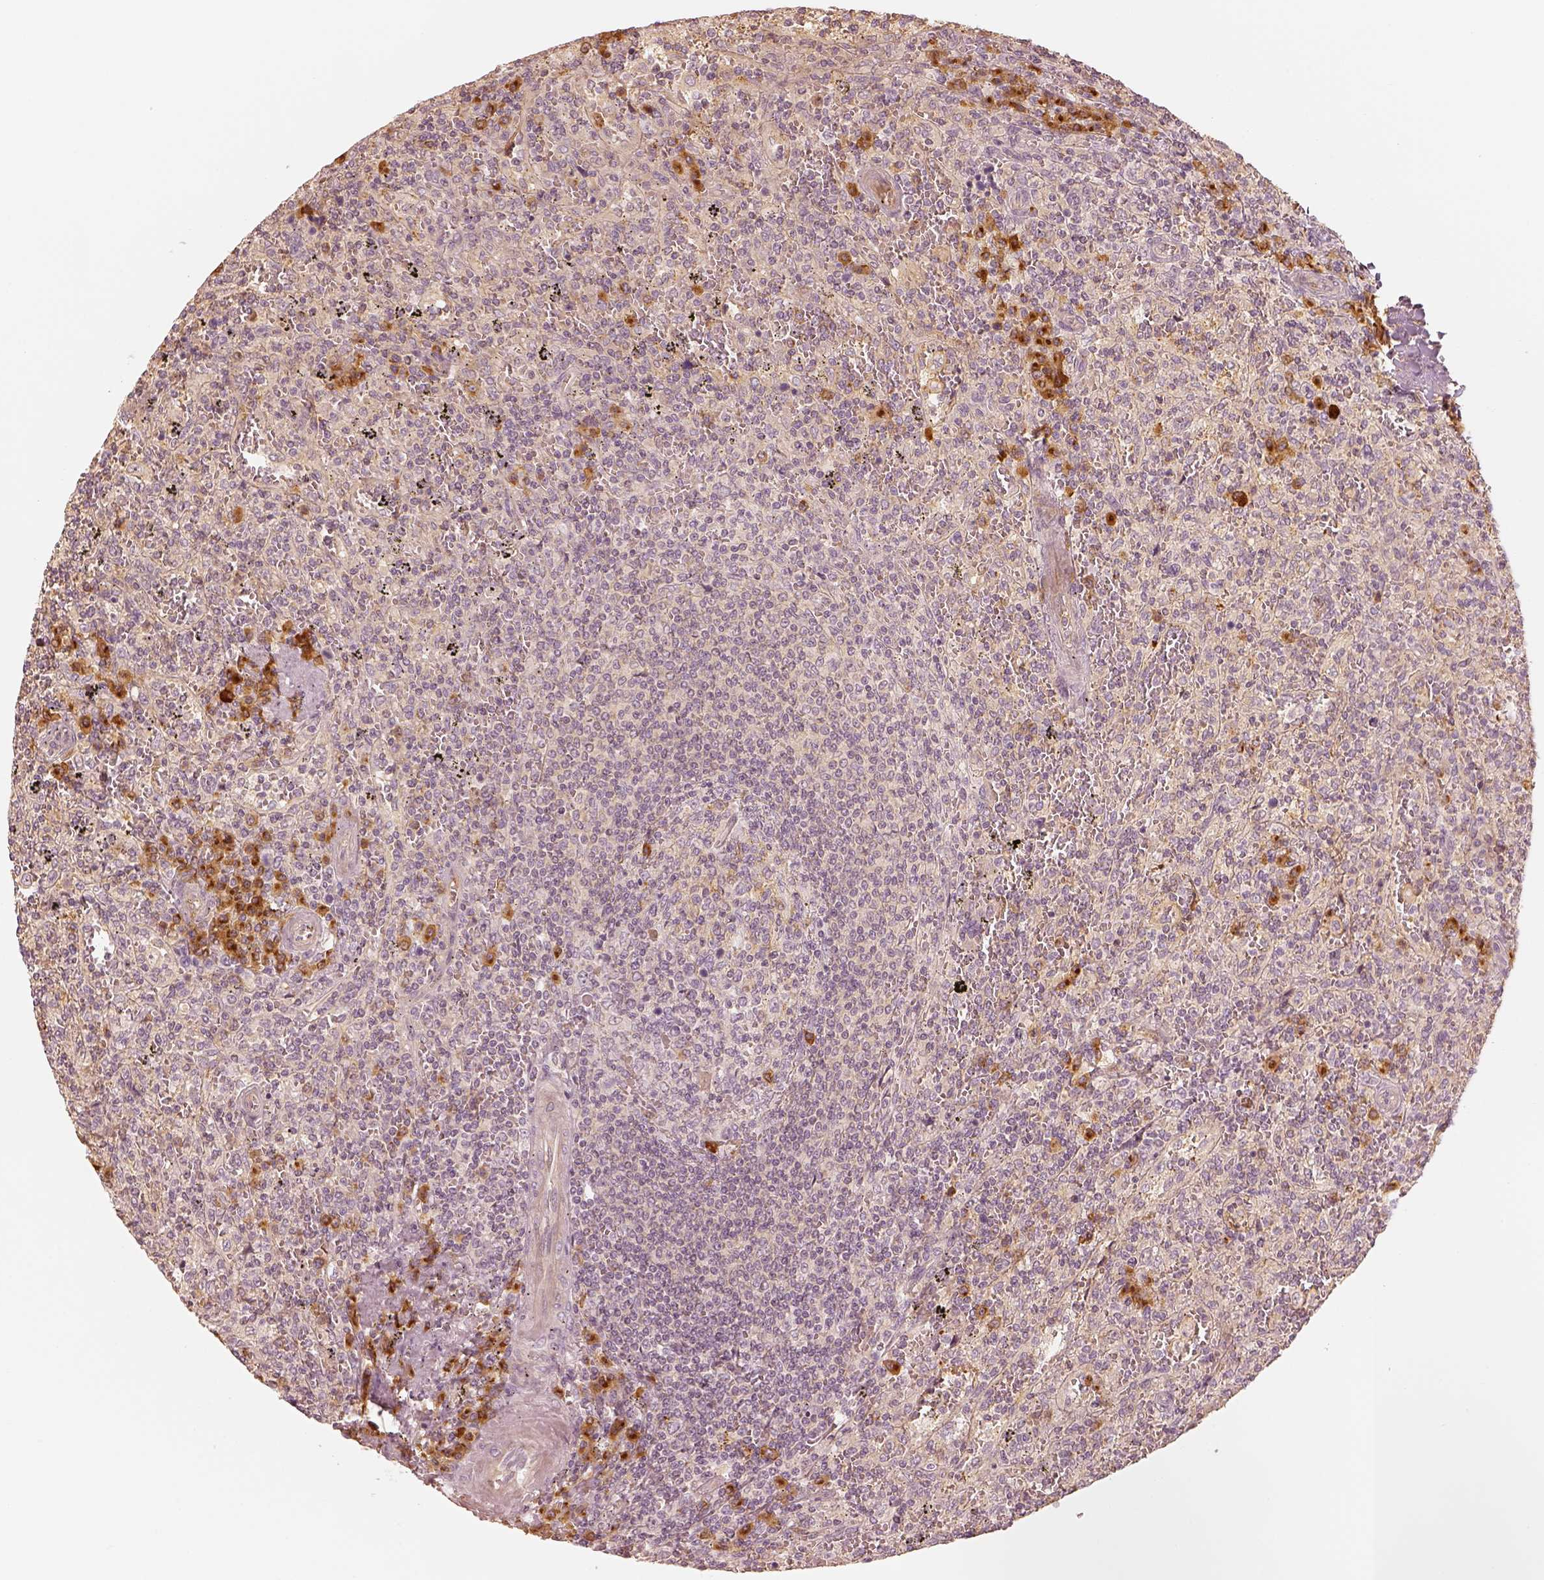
{"staining": {"intensity": "negative", "quantity": "none", "location": "none"}, "tissue": "lymphoma", "cell_type": "Tumor cells", "image_type": "cancer", "snomed": [{"axis": "morphology", "description": "Malignant lymphoma, non-Hodgkin's type, Low grade"}, {"axis": "topography", "description": "Spleen"}], "caption": "An image of human lymphoma is negative for staining in tumor cells.", "gene": "GORASP2", "patient": {"sex": "male", "age": 62}}